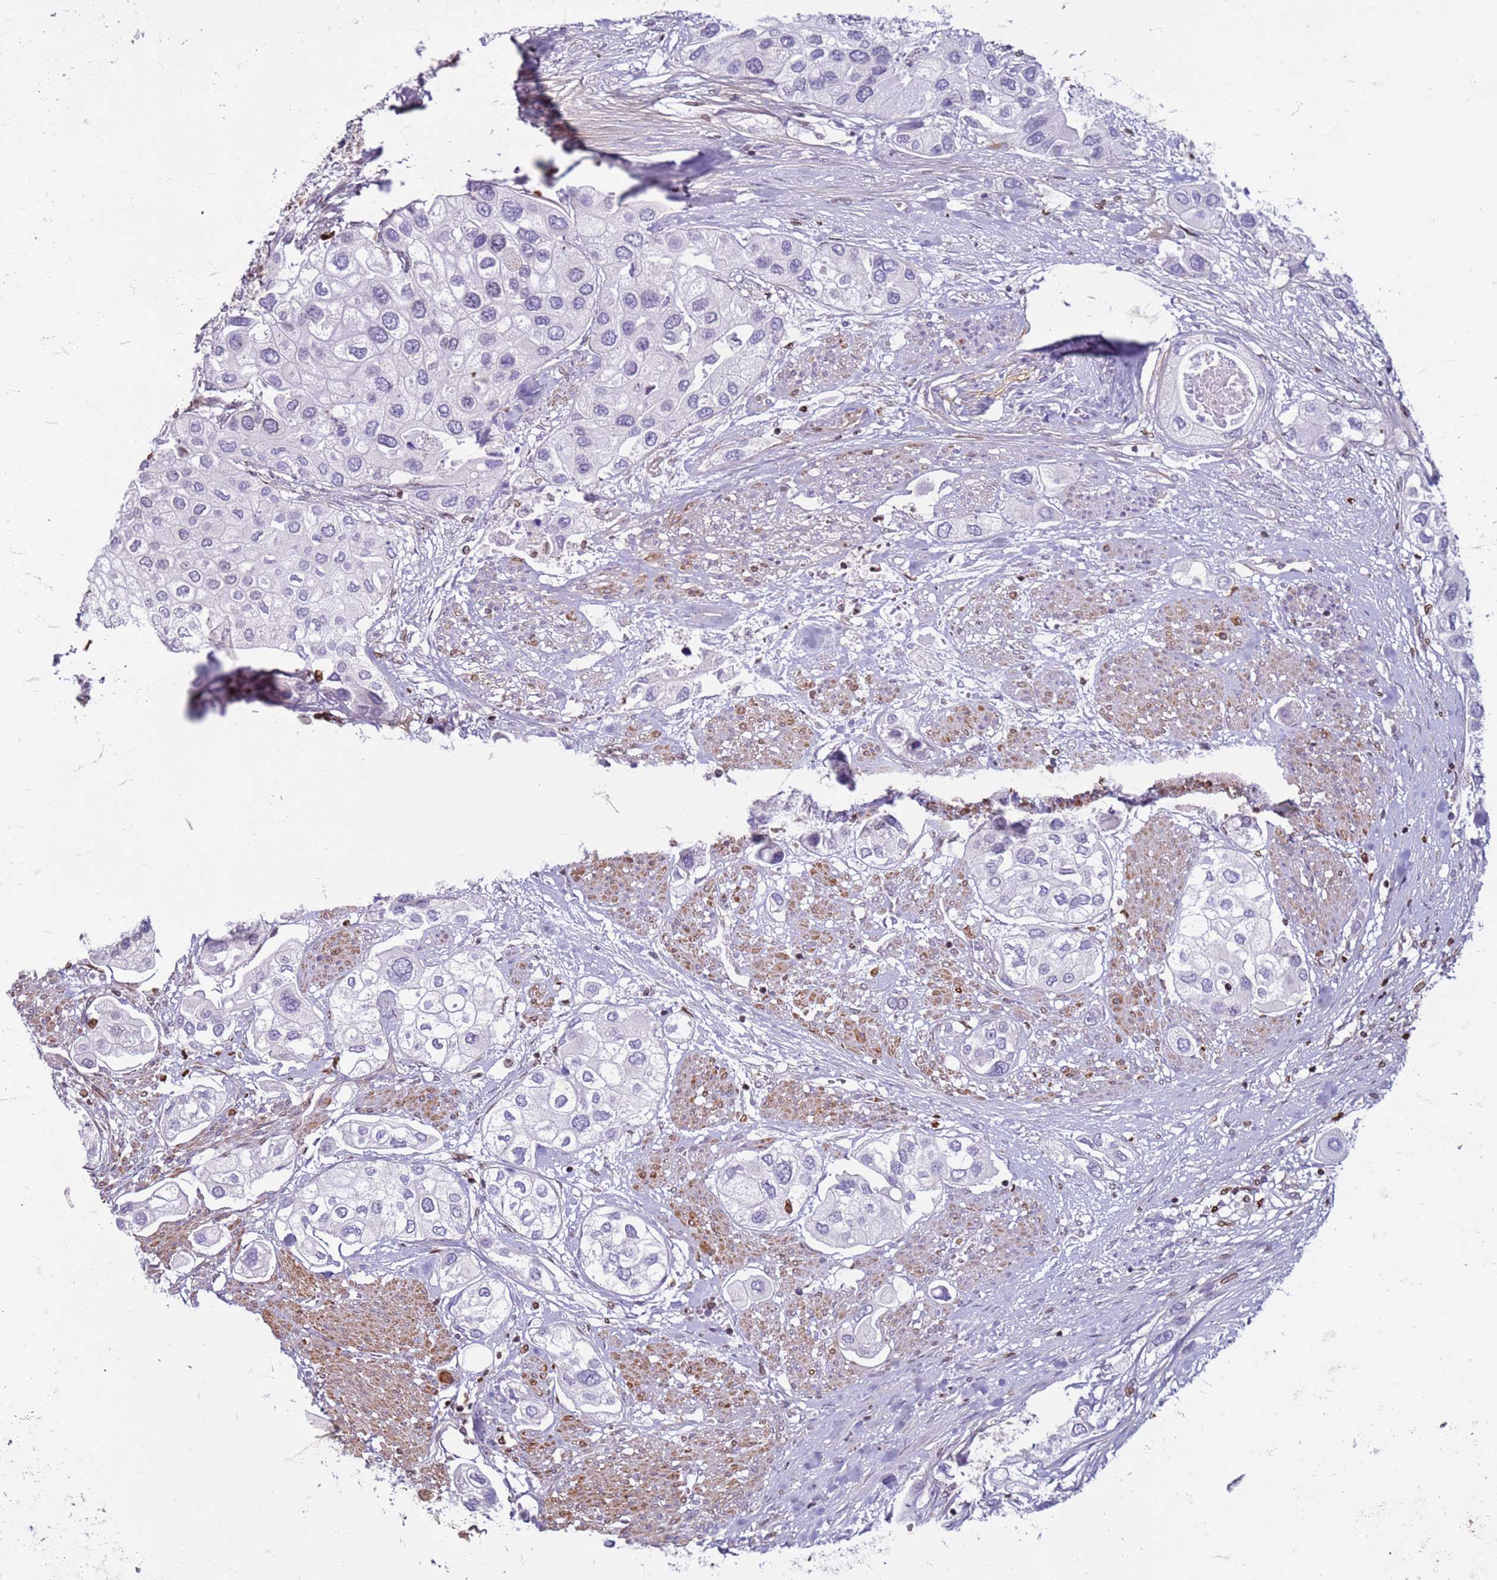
{"staining": {"intensity": "negative", "quantity": "none", "location": "none"}, "tissue": "urothelial cancer", "cell_type": "Tumor cells", "image_type": "cancer", "snomed": [{"axis": "morphology", "description": "Urothelial carcinoma, High grade"}, {"axis": "topography", "description": "Urinary bladder"}], "caption": "An IHC micrograph of high-grade urothelial carcinoma is shown. There is no staining in tumor cells of high-grade urothelial carcinoma. The staining is performed using DAB brown chromogen with nuclei counter-stained in using hematoxylin.", "gene": "METTL25B", "patient": {"sex": "male", "age": 64}}